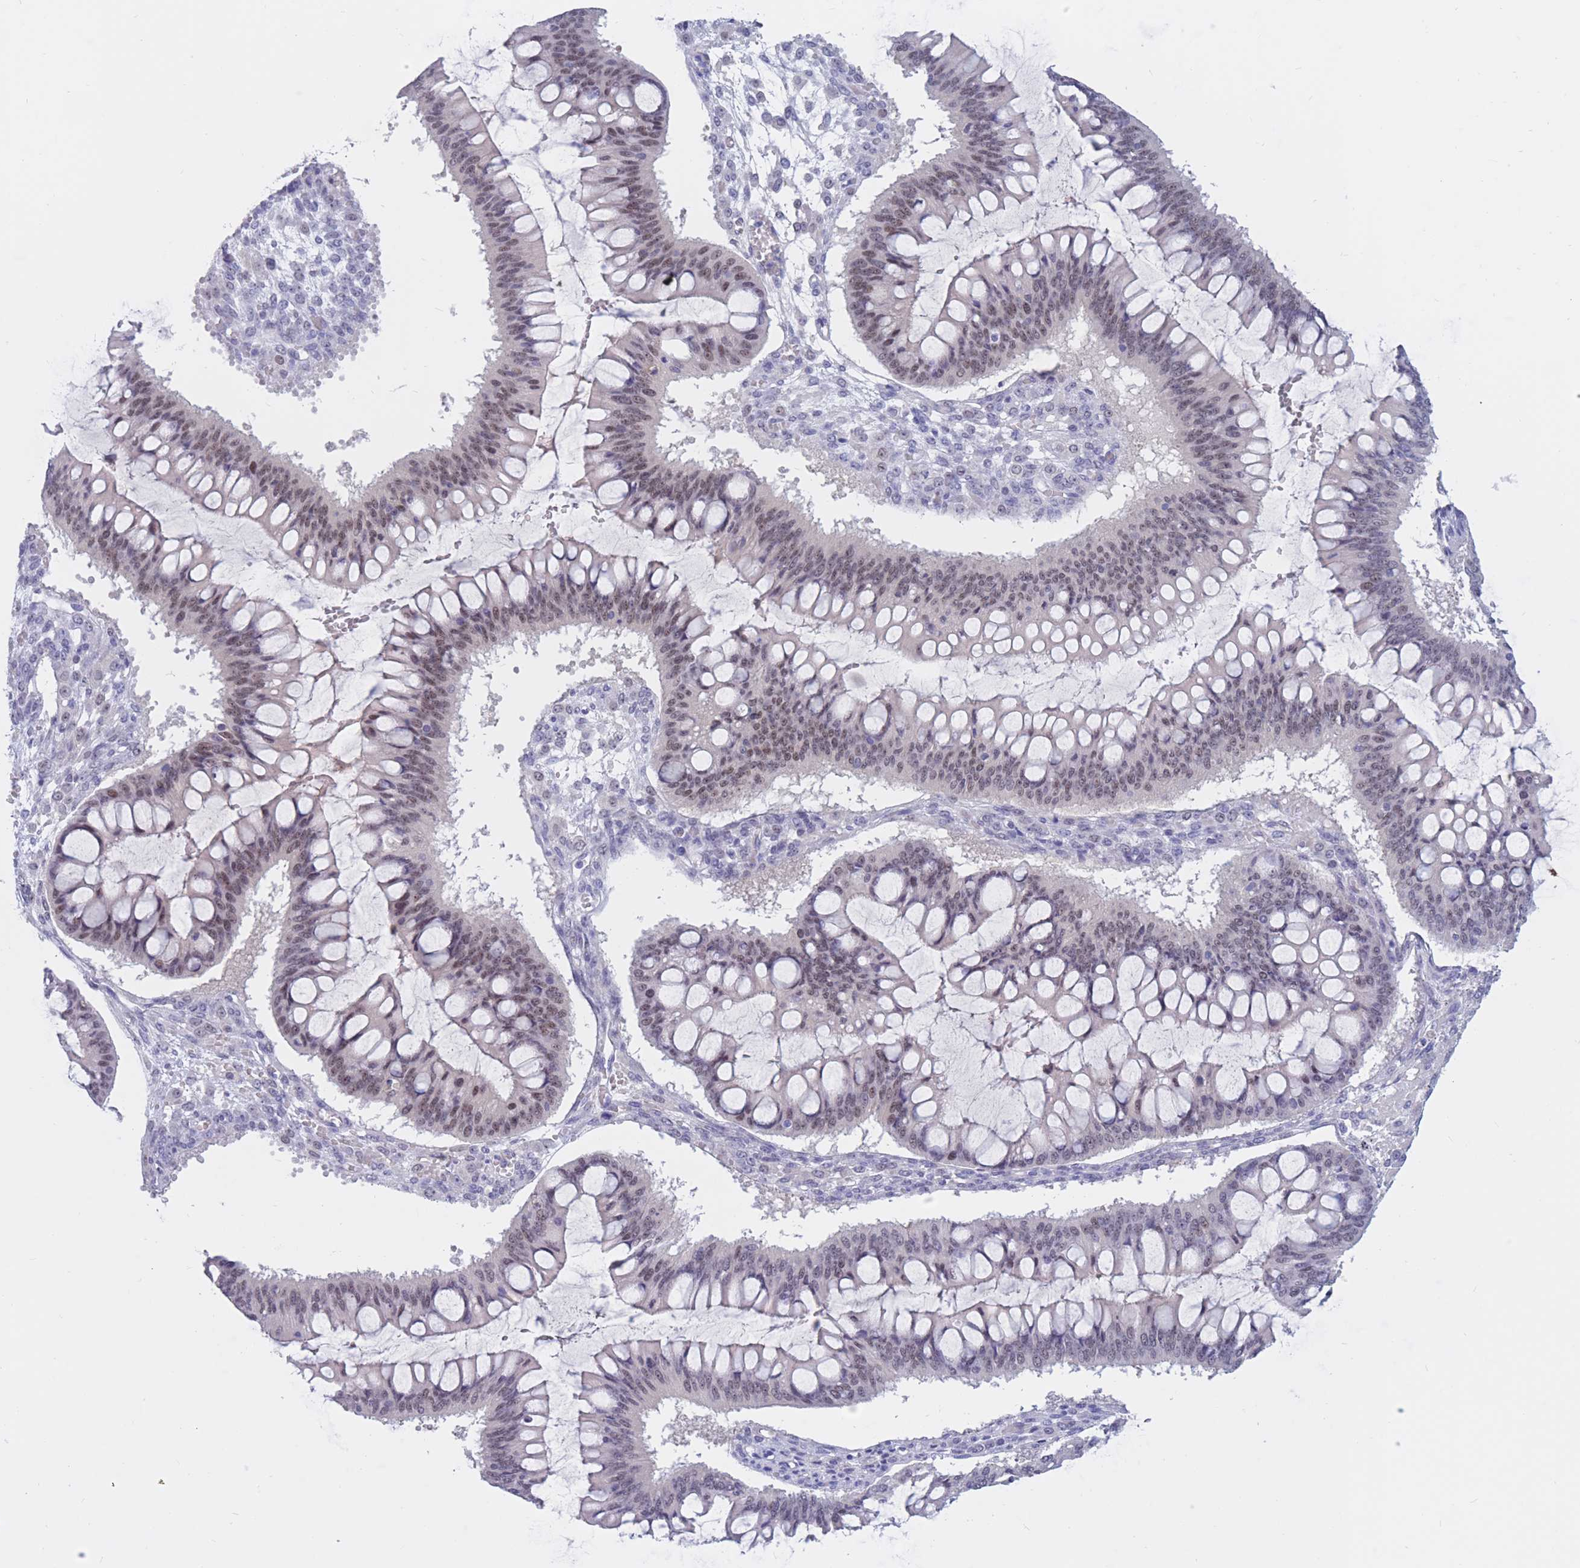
{"staining": {"intensity": "moderate", "quantity": "25%-75%", "location": "nuclear"}, "tissue": "ovarian cancer", "cell_type": "Tumor cells", "image_type": "cancer", "snomed": [{"axis": "morphology", "description": "Cystadenocarcinoma, mucinous, NOS"}, {"axis": "topography", "description": "Ovary"}], "caption": "Immunohistochemistry (IHC) of ovarian mucinous cystadenocarcinoma displays medium levels of moderate nuclear expression in about 25%-75% of tumor cells.", "gene": "BOP1", "patient": {"sex": "female", "age": 73}}